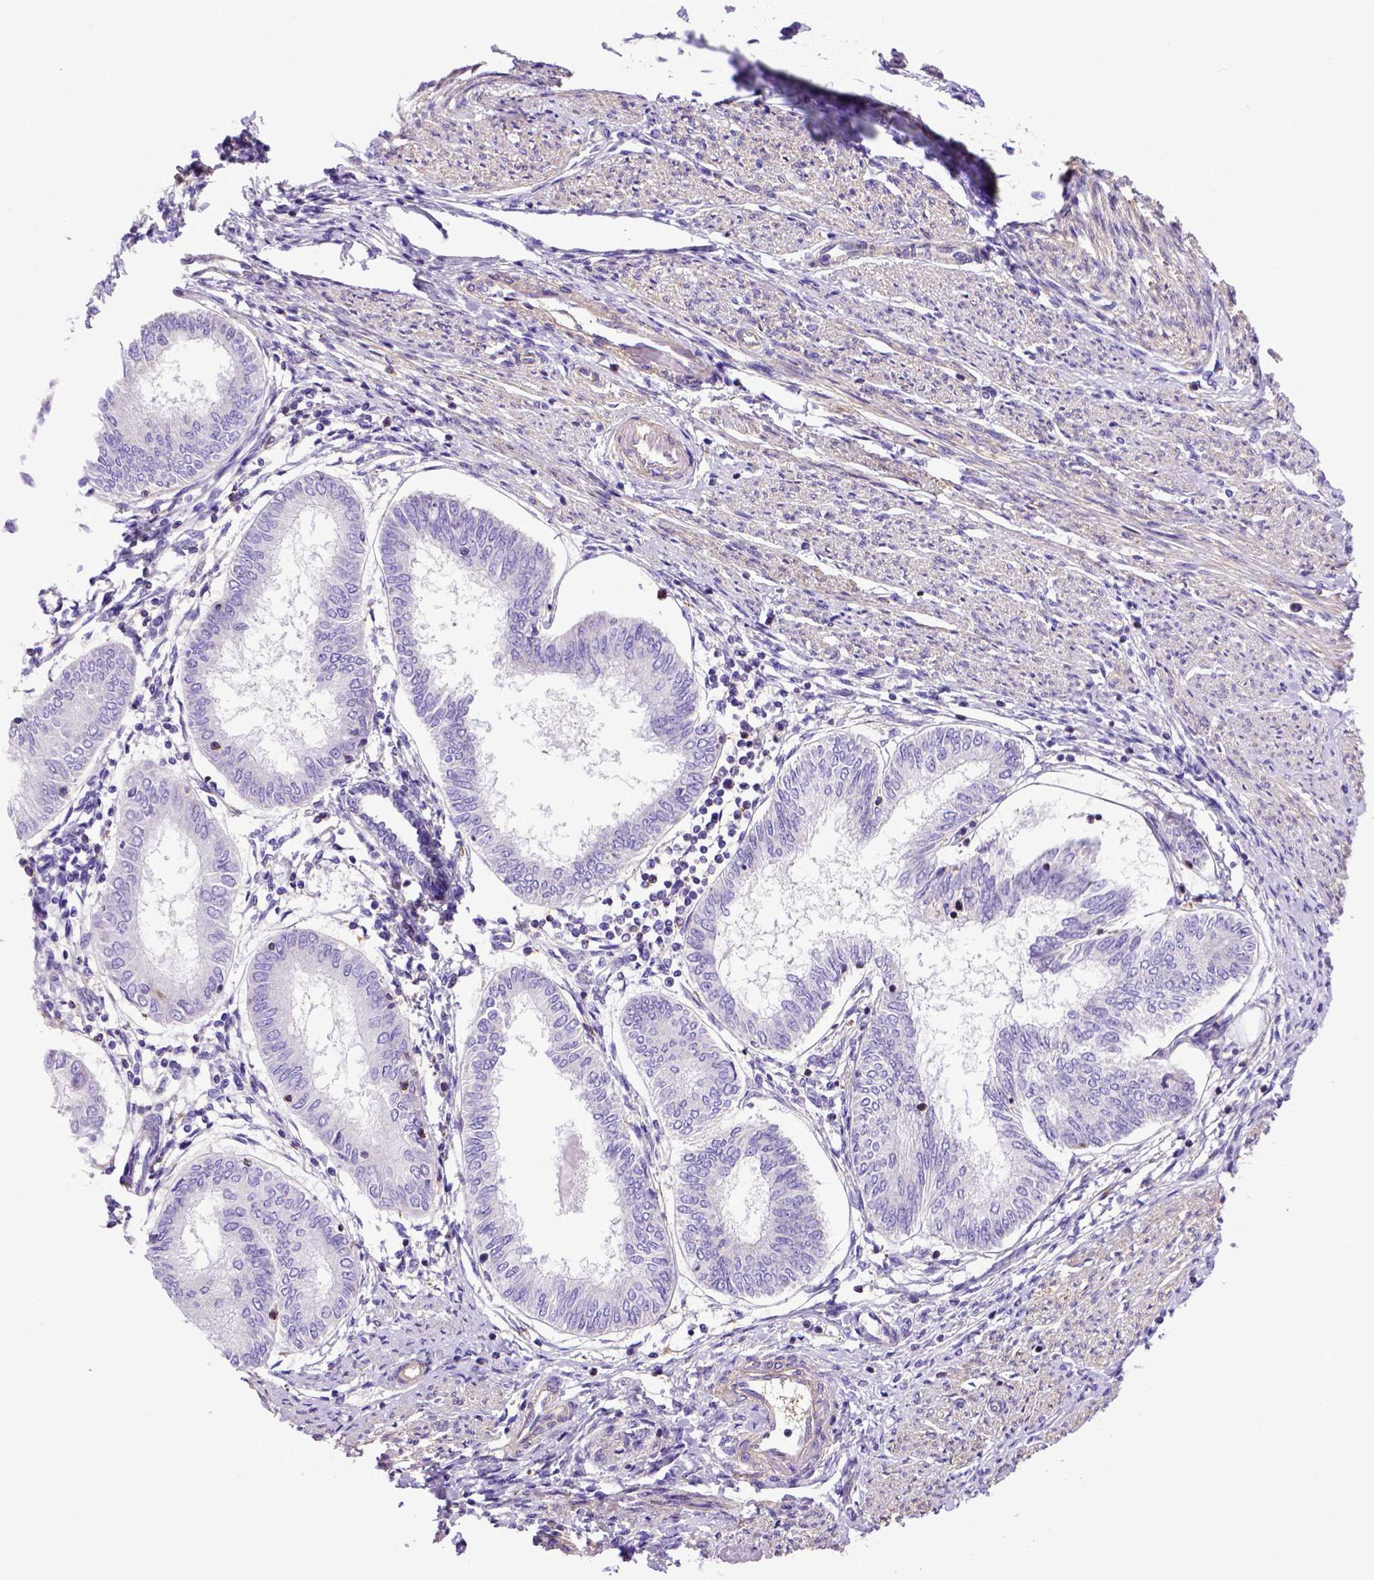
{"staining": {"intensity": "negative", "quantity": "none", "location": "none"}, "tissue": "endometrial cancer", "cell_type": "Tumor cells", "image_type": "cancer", "snomed": [{"axis": "morphology", "description": "Adenocarcinoma, NOS"}, {"axis": "topography", "description": "Endometrium"}], "caption": "Tumor cells are negative for brown protein staining in adenocarcinoma (endometrial).", "gene": "ASAH2", "patient": {"sex": "female", "age": 68}}